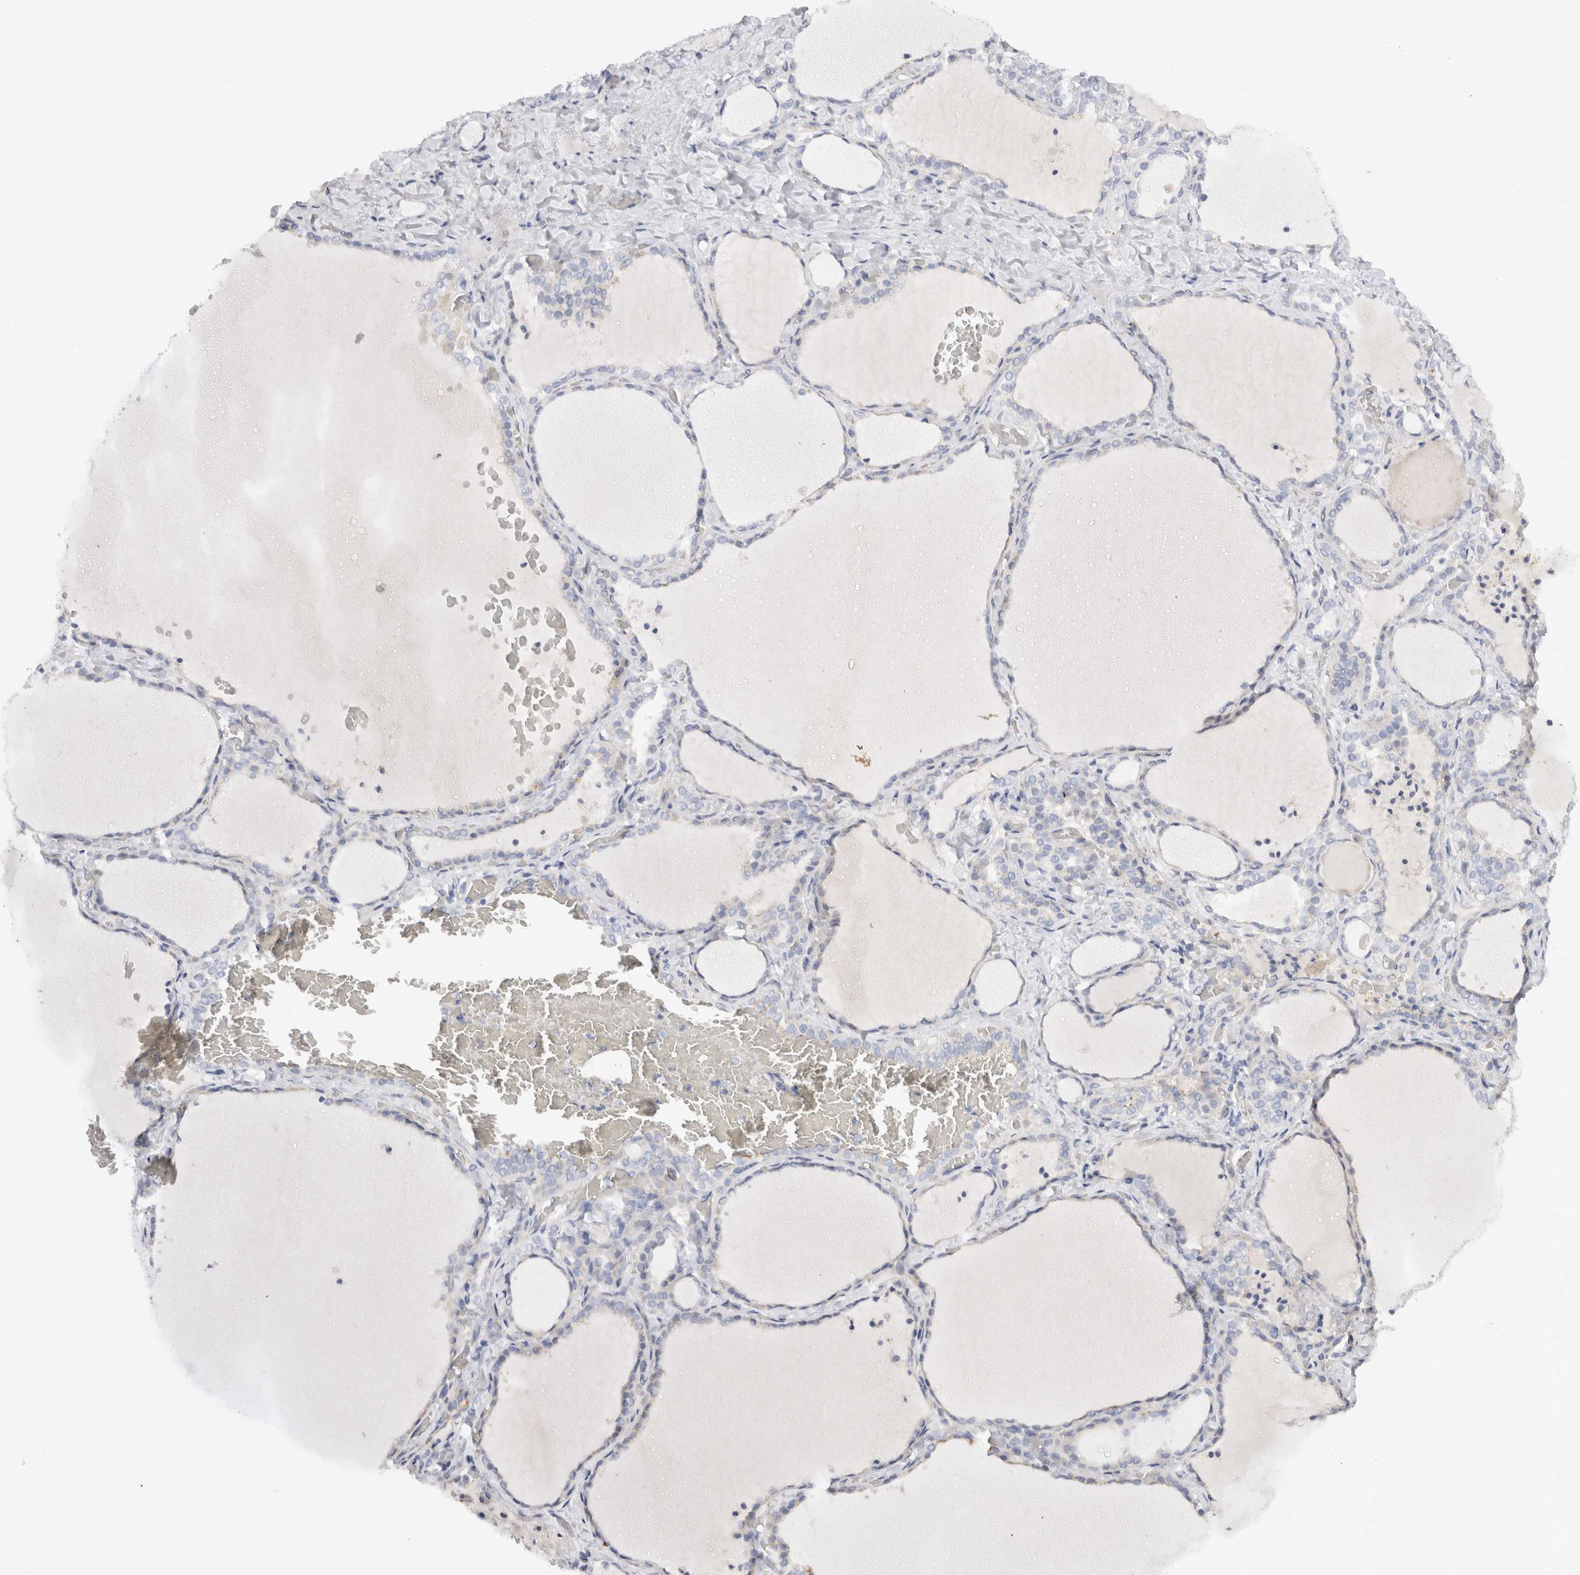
{"staining": {"intensity": "negative", "quantity": "none", "location": "none"}, "tissue": "thyroid gland", "cell_type": "Glandular cells", "image_type": "normal", "snomed": [{"axis": "morphology", "description": "Normal tissue, NOS"}, {"axis": "topography", "description": "Thyroid gland"}], "caption": "There is no significant staining in glandular cells of thyroid gland. The staining is performed using DAB (3,3'-diaminobenzidine) brown chromogen with nuclei counter-stained in using hematoxylin.", "gene": "SPINK2", "patient": {"sex": "female", "age": 22}}